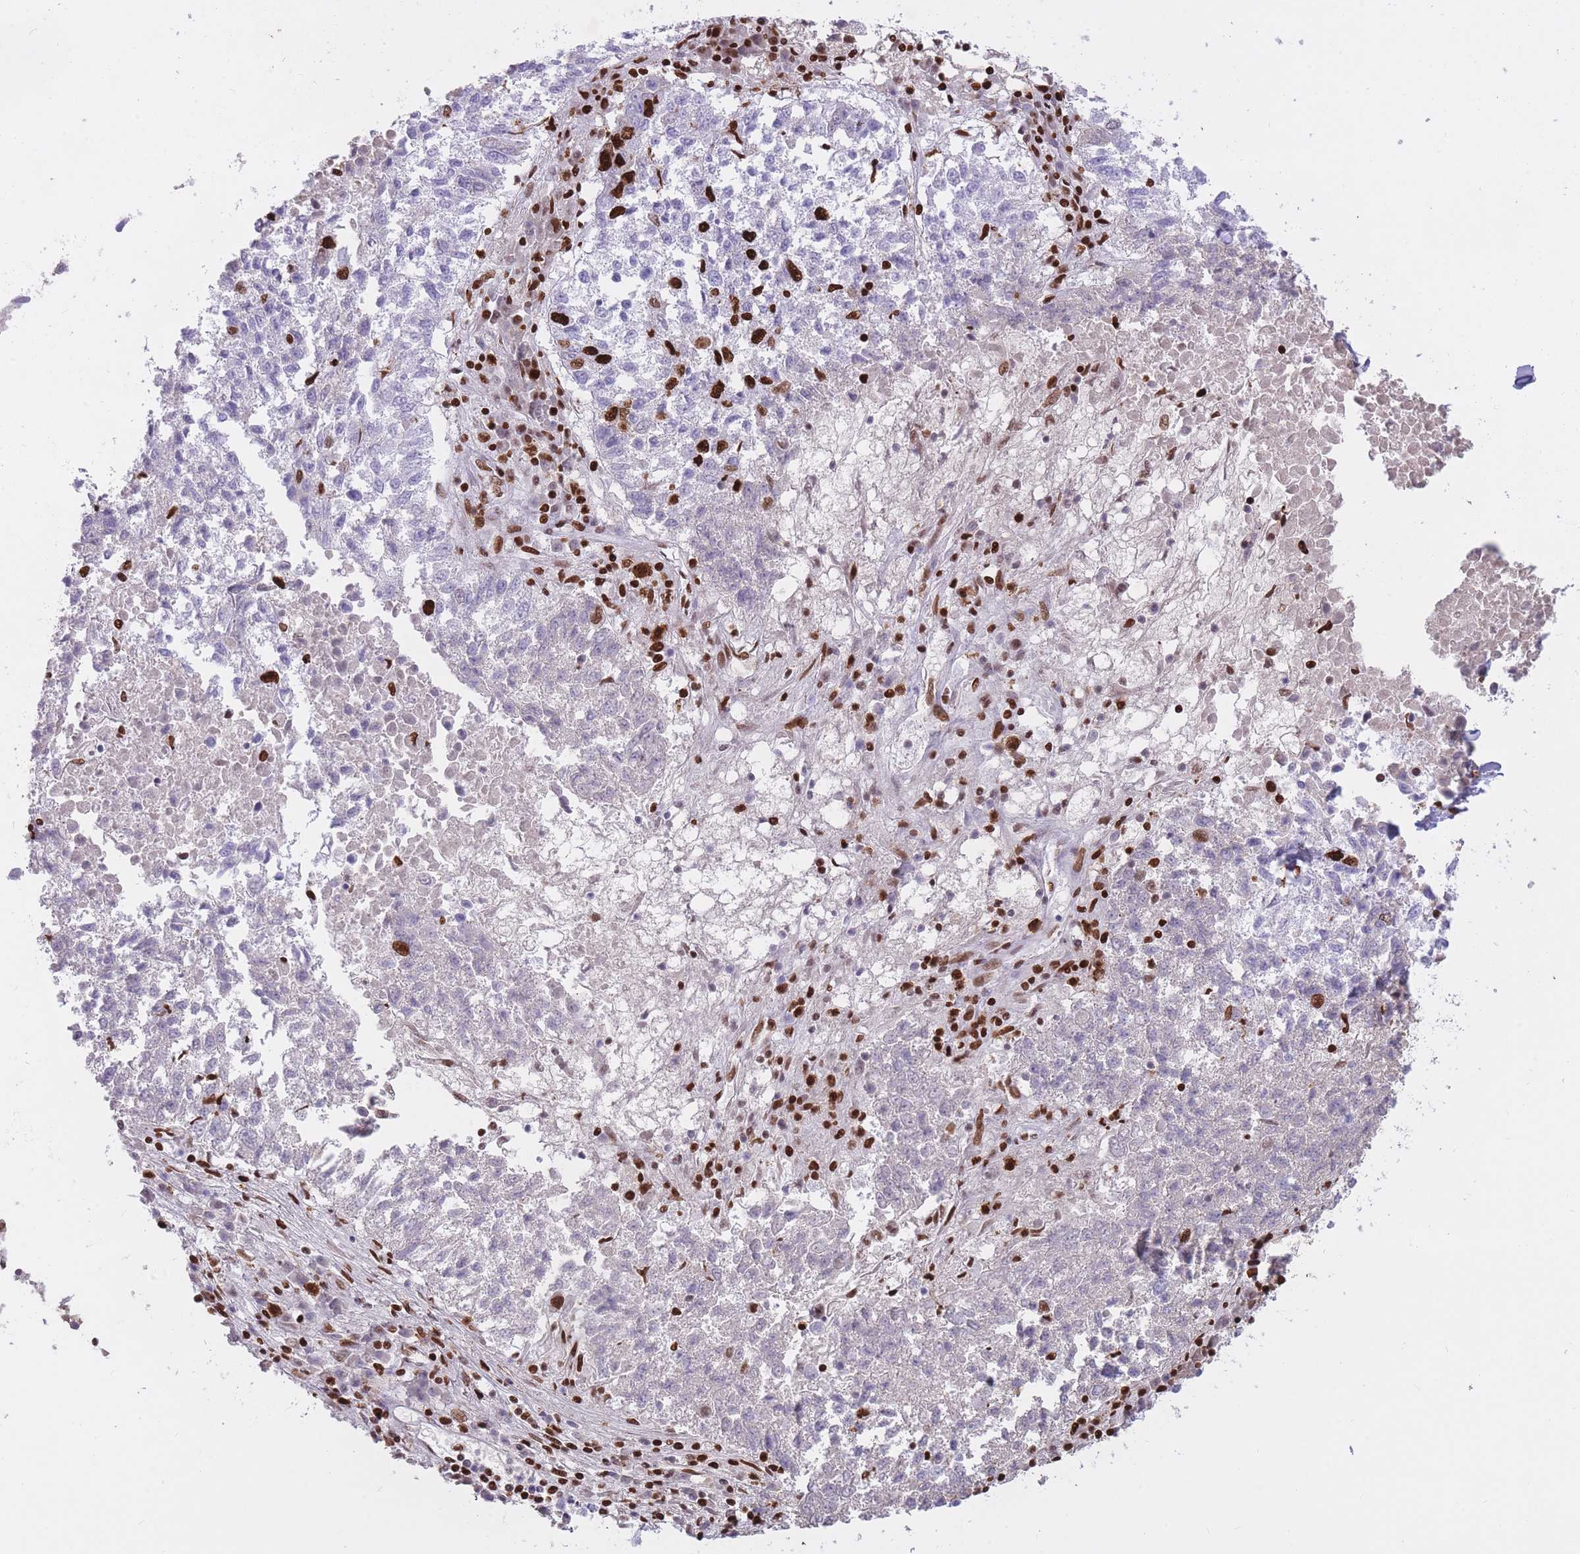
{"staining": {"intensity": "strong", "quantity": "<25%", "location": "nuclear"}, "tissue": "lung cancer", "cell_type": "Tumor cells", "image_type": "cancer", "snomed": [{"axis": "morphology", "description": "Squamous cell carcinoma, NOS"}, {"axis": "topography", "description": "Lung"}], "caption": "Protein staining demonstrates strong nuclear positivity in about <25% of tumor cells in lung cancer.", "gene": "HNRNPUL1", "patient": {"sex": "male", "age": 73}}